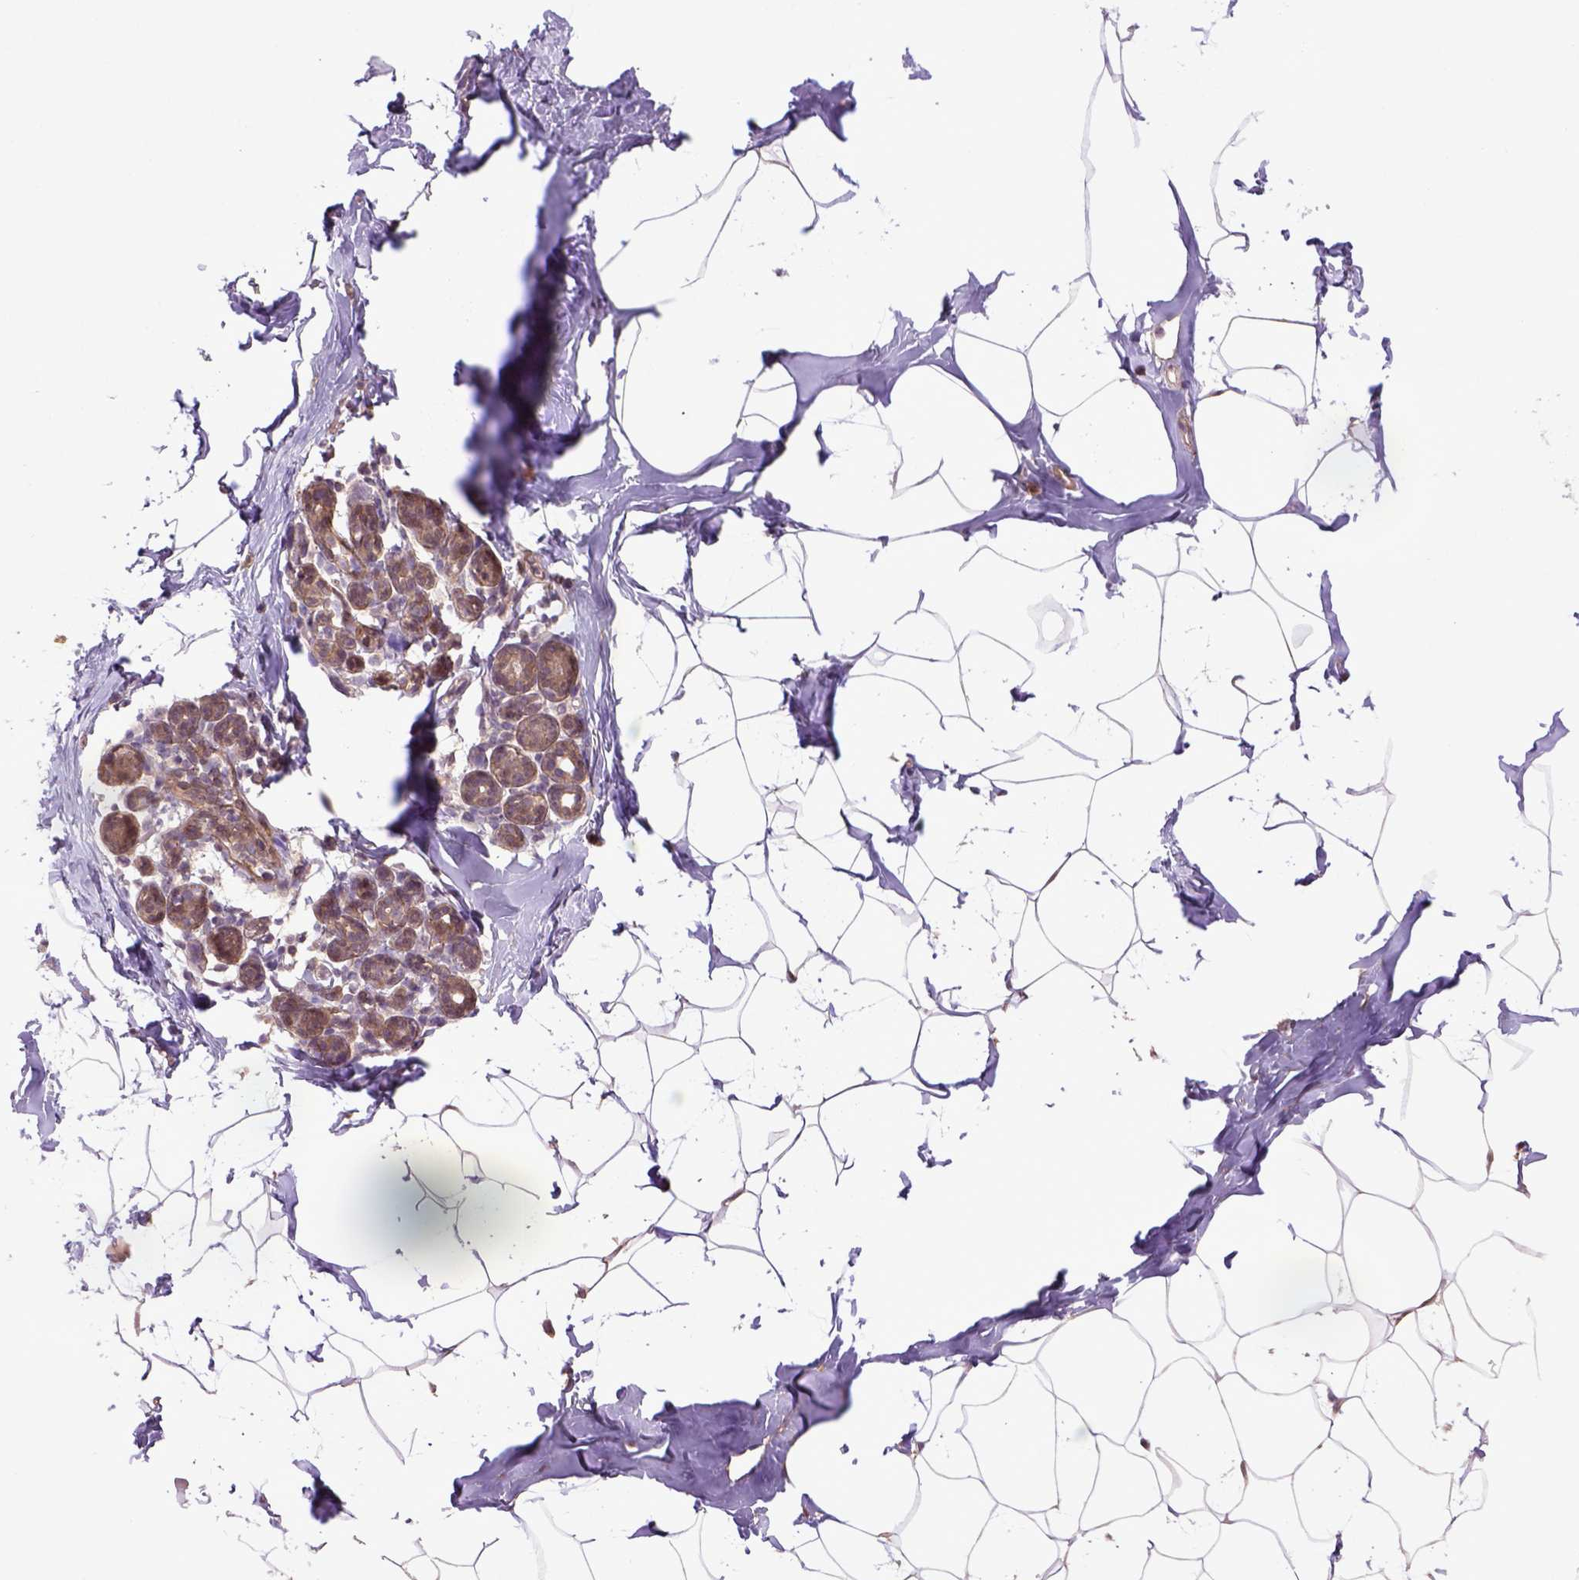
{"staining": {"intensity": "moderate", "quantity": ">75%", "location": "cytoplasmic/membranous"}, "tissue": "breast", "cell_type": "Adipocytes", "image_type": "normal", "snomed": [{"axis": "morphology", "description": "Normal tissue, NOS"}, {"axis": "topography", "description": "Breast"}], "caption": "Immunohistochemical staining of unremarkable human breast shows moderate cytoplasmic/membranous protein expression in about >75% of adipocytes.", "gene": "HSPBP1", "patient": {"sex": "female", "age": 32}}